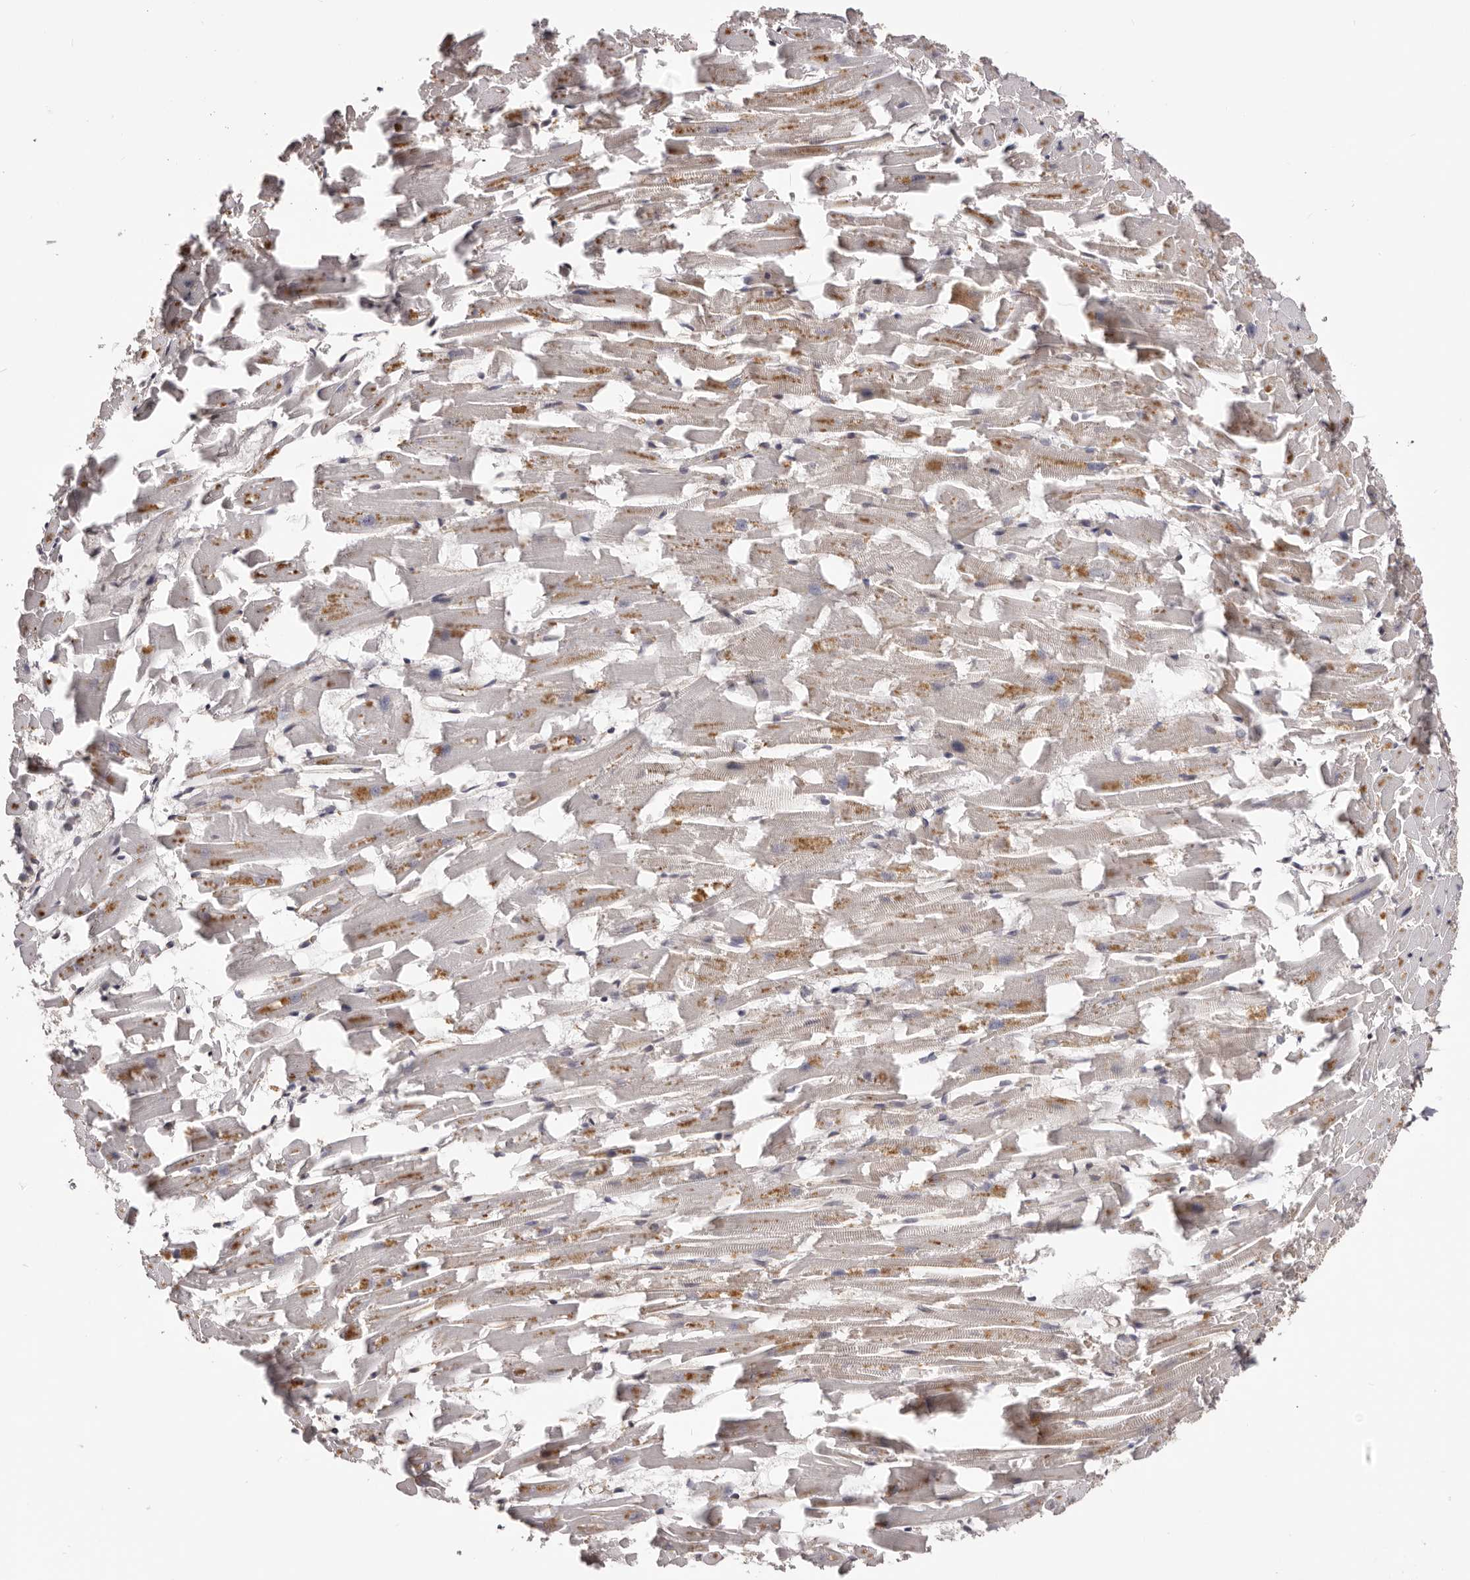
{"staining": {"intensity": "moderate", "quantity": "25%-75%", "location": "cytoplasmic/membranous"}, "tissue": "heart muscle", "cell_type": "Cardiomyocytes", "image_type": "normal", "snomed": [{"axis": "morphology", "description": "Normal tissue, NOS"}, {"axis": "topography", "description": "Heart"}], "caption": "Immunohistochemical staining of unremarkable heart muscle demonstrates medium levels of moderate cytoplasmic/membranous positivity in approximately 25%-75% of cardiomyocytes.", "gene": "NOL12", "patient": {"sex": "female", "age": 64}}